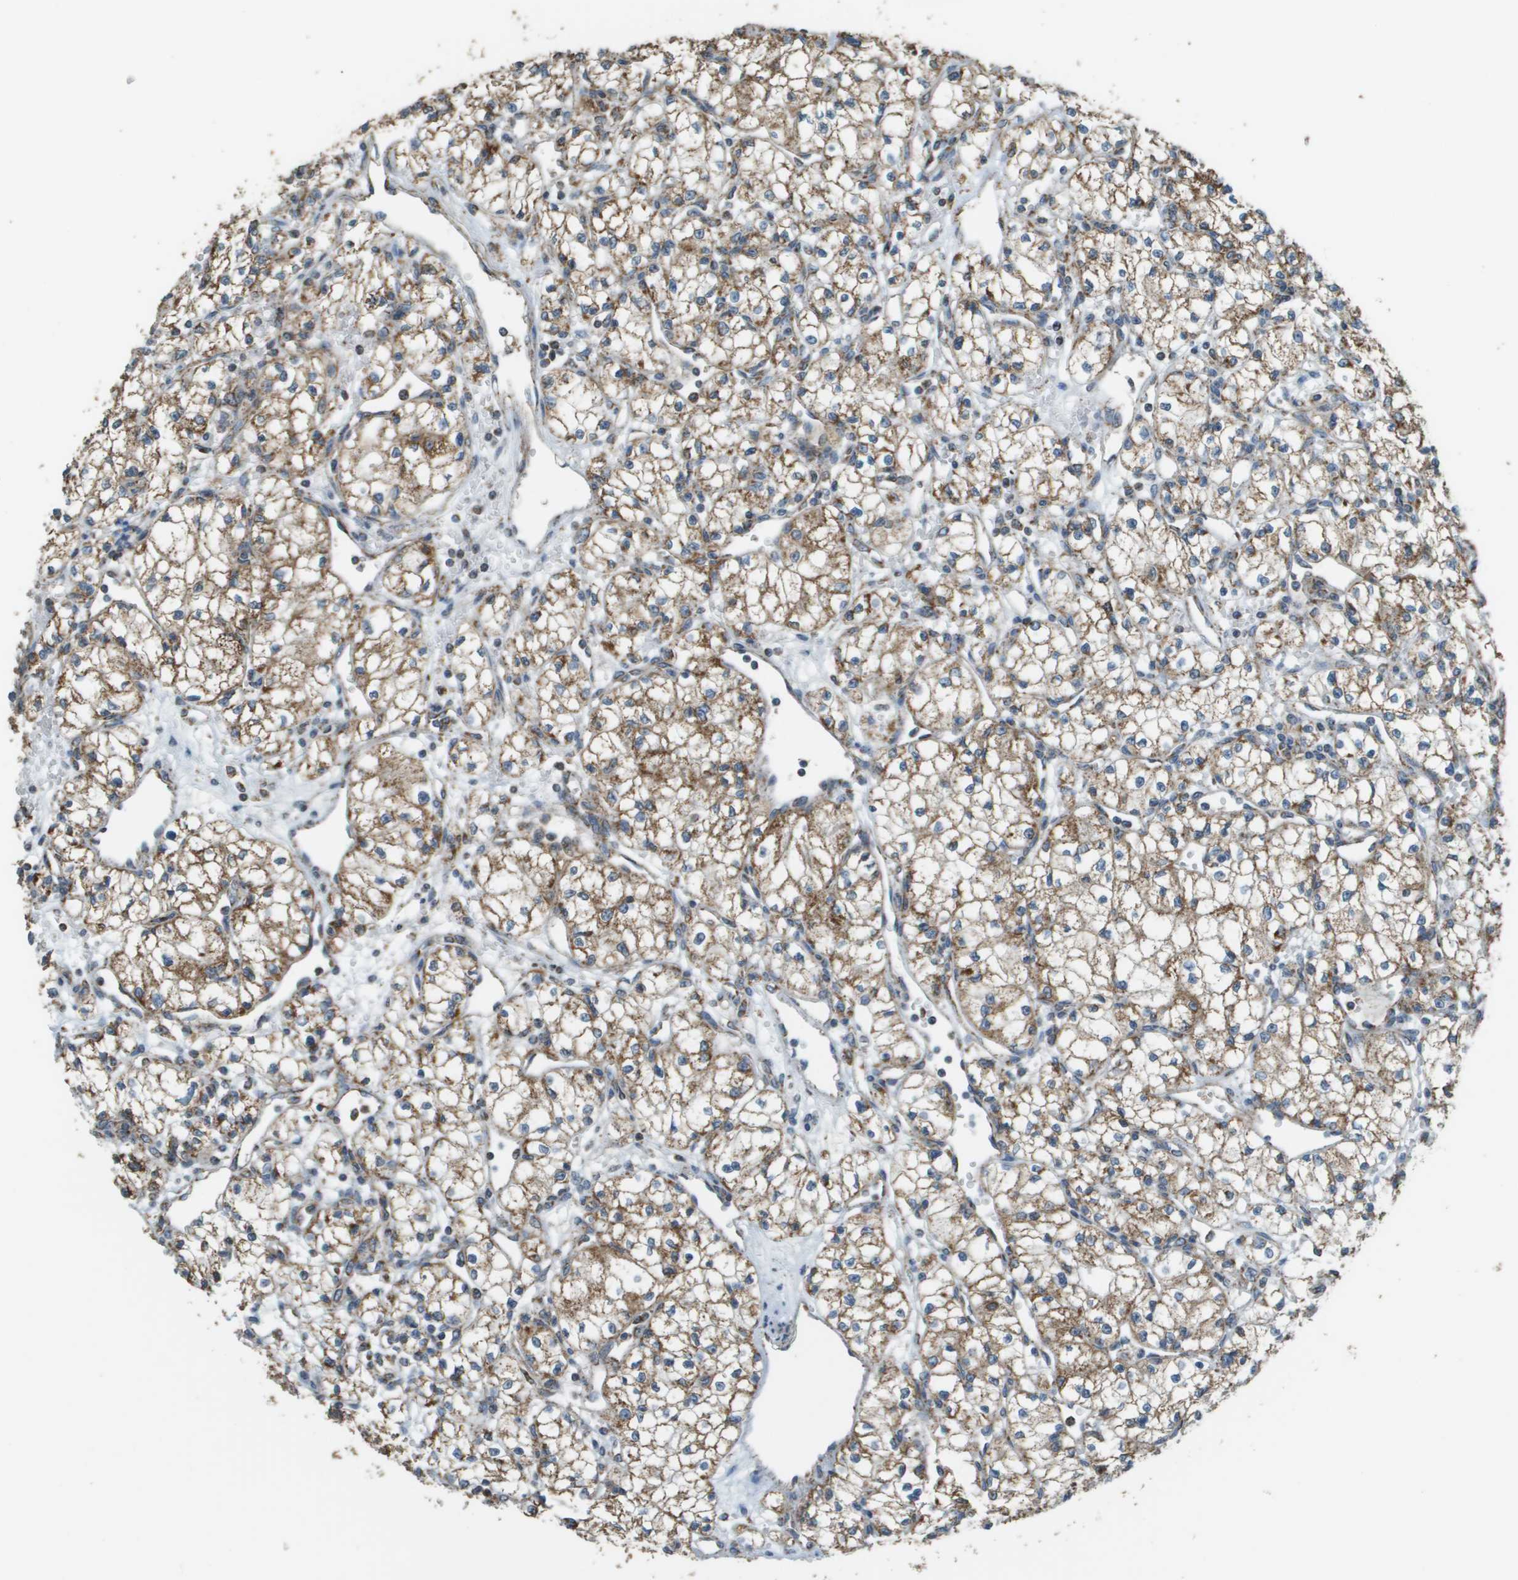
{"staining": {"intensity": "moderate", "quantity": ">75%", "location": "cytoplasmic/membranous"}, "tissue": "renal cancer", "cell_type": "Tumor cells", "image_type": "cancer", "snomed": [{"axis": "morphology", "description": "Normal tissue, NOS"}, {"axis": "morphology", "description": "Adenocarcinoma, NOS"}, {"axis": "topography", "description": "Kidney"}], "caption": "The immunohistochemical stain shows moderate cytoplasmic/membranous staining in tumor cells of renal cancer (adenocarcinoma) tissue. Nuclei are stained in blue.", "gene": "FH", "patient": {"sex": "male", "age": 59}}